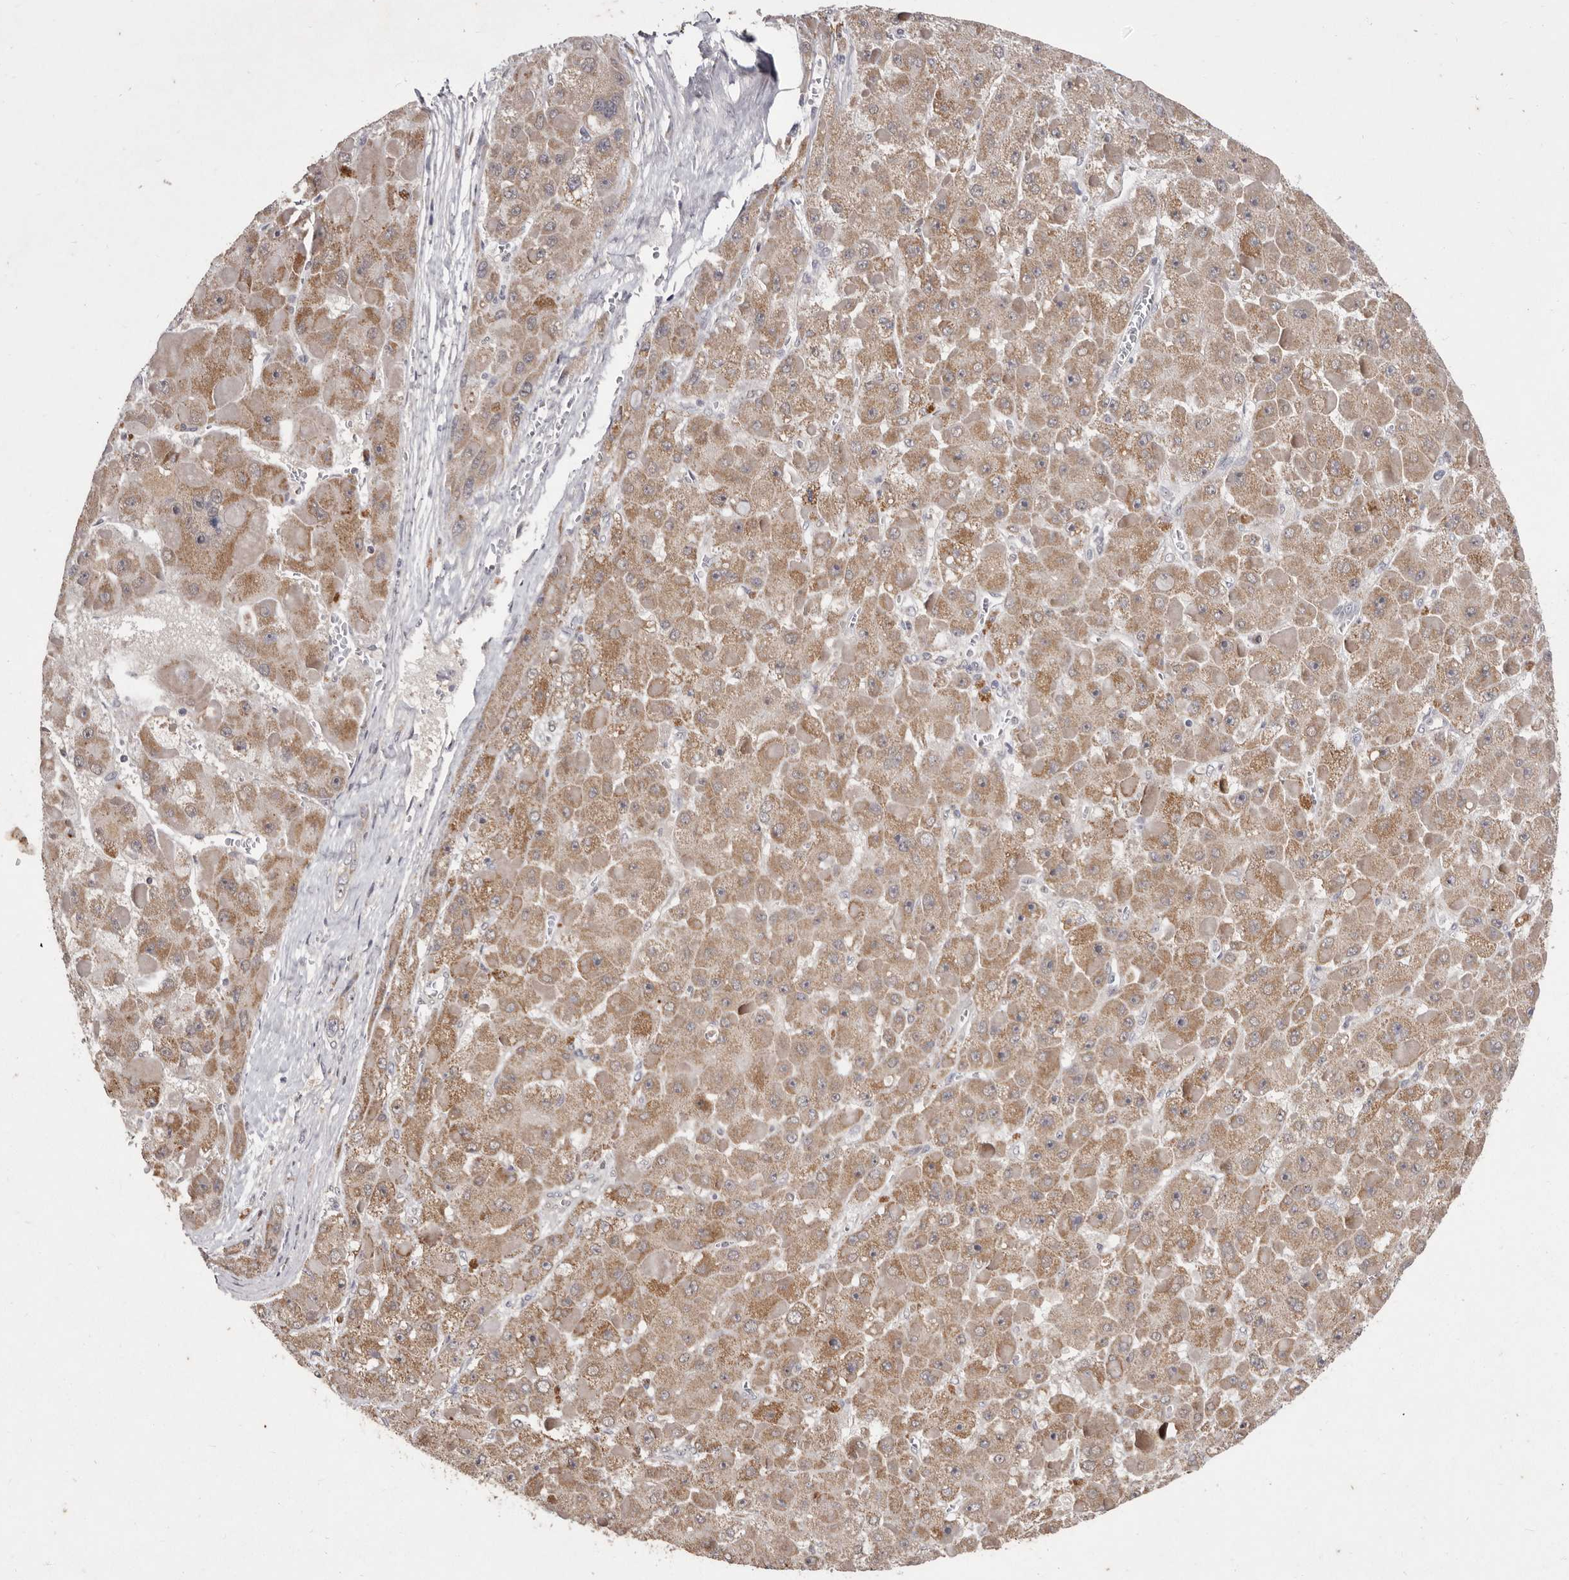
{"staining": {"intensity": "moderate", "quantity": ">75%", "location": "cytoplasmic/membranous"}, "tissue": "liver cancer", "cell_type": "Tumor cells", "image_type": "cancer", "snomed": [{"axis": "morphology", "description": "Carcinoma, Hepatocellular, NOS"}, {"axis": "topography", "description": "Liver"}], "caption": "Liver hepatocellular carcinoma stained for a protein (brown) displays moderate cytoplasmic/membranous positive staining in approximately >75% of tumor cells.", "gene": "FLAD1", "patient": {"sex": "female", "age": 73}}